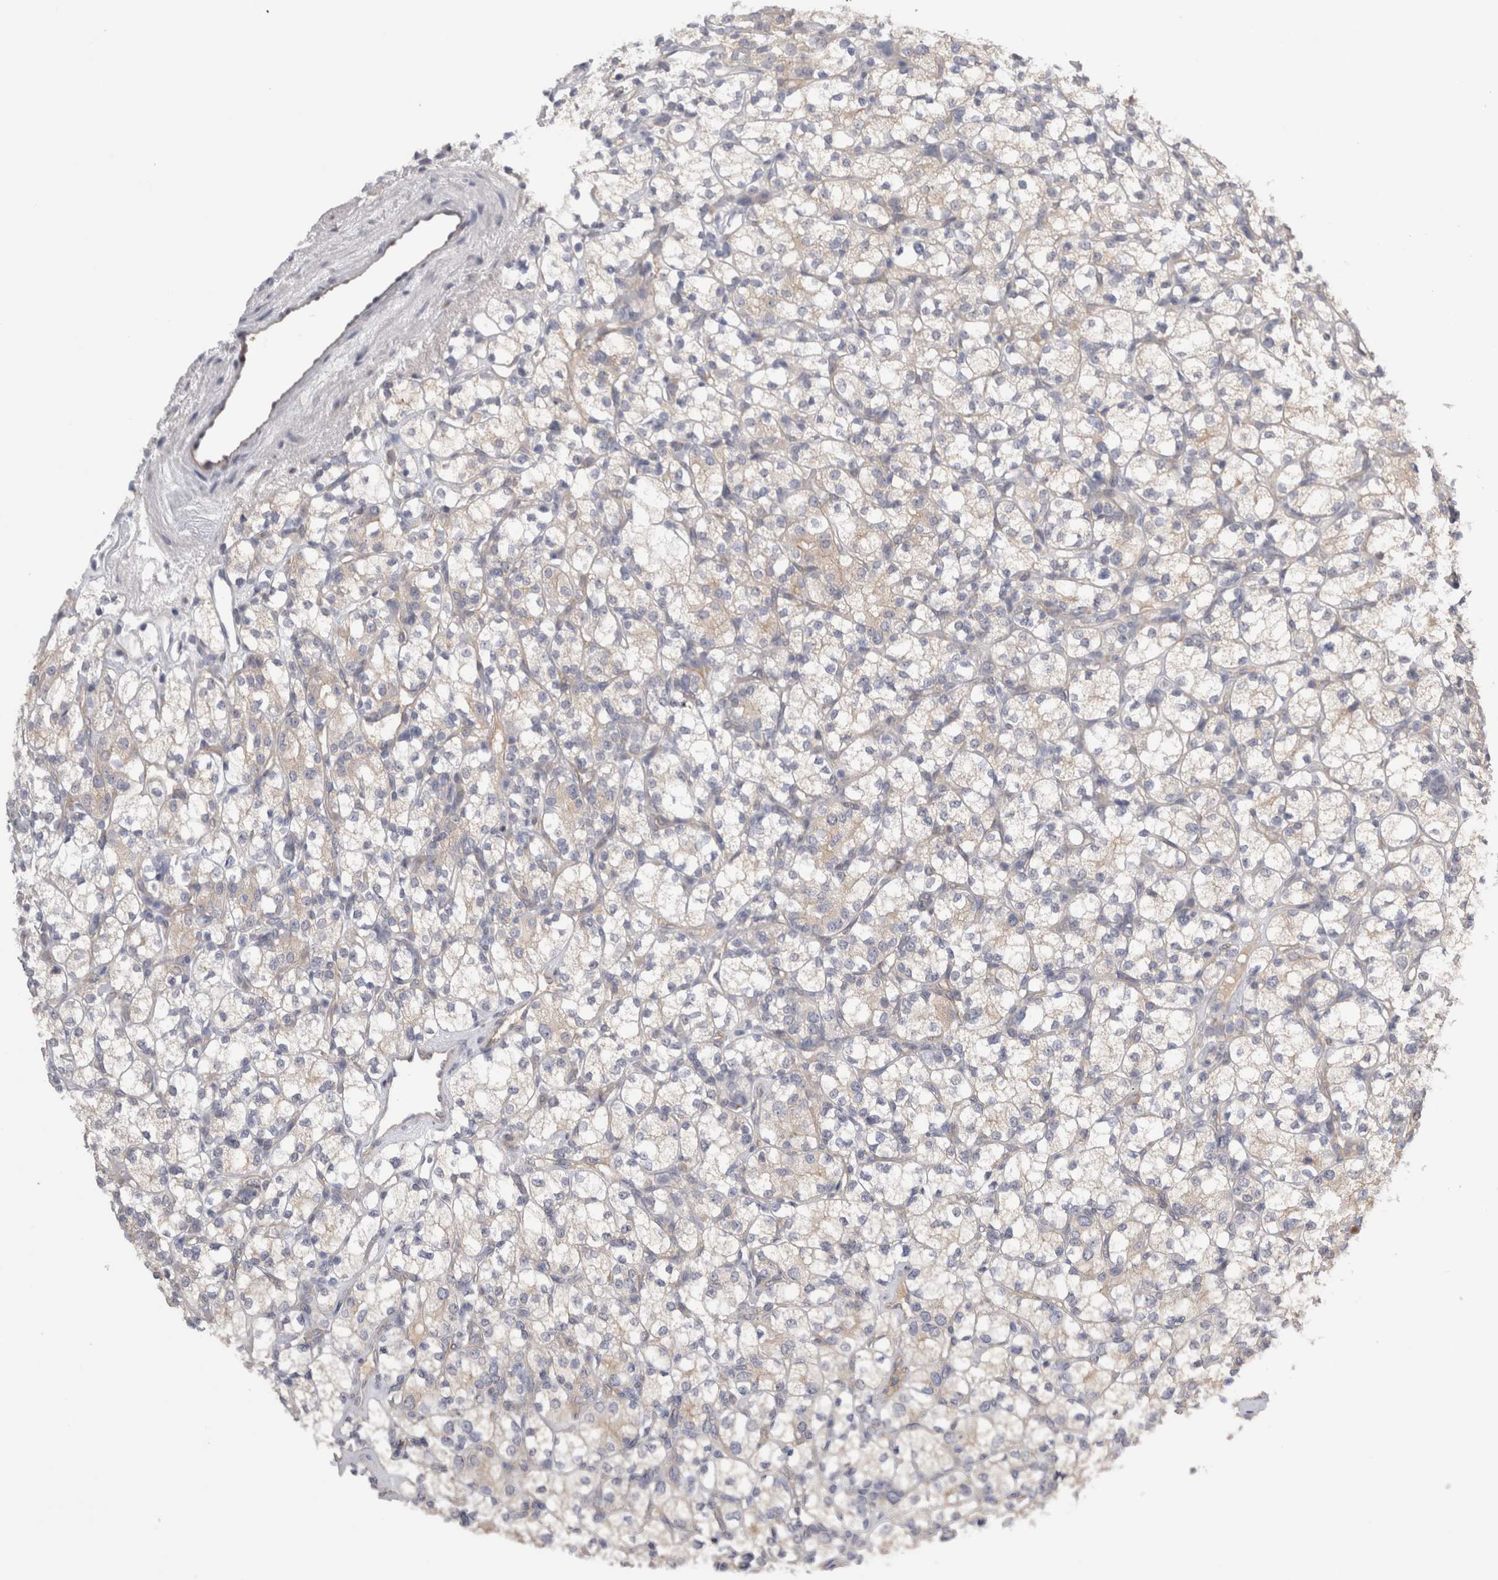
{"staining": {"intensity": "weak", "quantity": "<25%", "location": "cytoplasmic/membranous"}, "tissue": "renal cancer", "cell_type": "Tumor cells", "image_type": "cancer", "snomed": [{"axis": "morphology", "description": "Adenocarcinoma, NOS"}, {"axis": "topography", "description": "Kidney"}], "caption": "The immunohistochemistry photomicrograph has no significant positivity in tumor cells of adenocarcinoma (renal) tissue.", "gene": "TAFA5", "patient": {"sex": "male", "age": 77}}